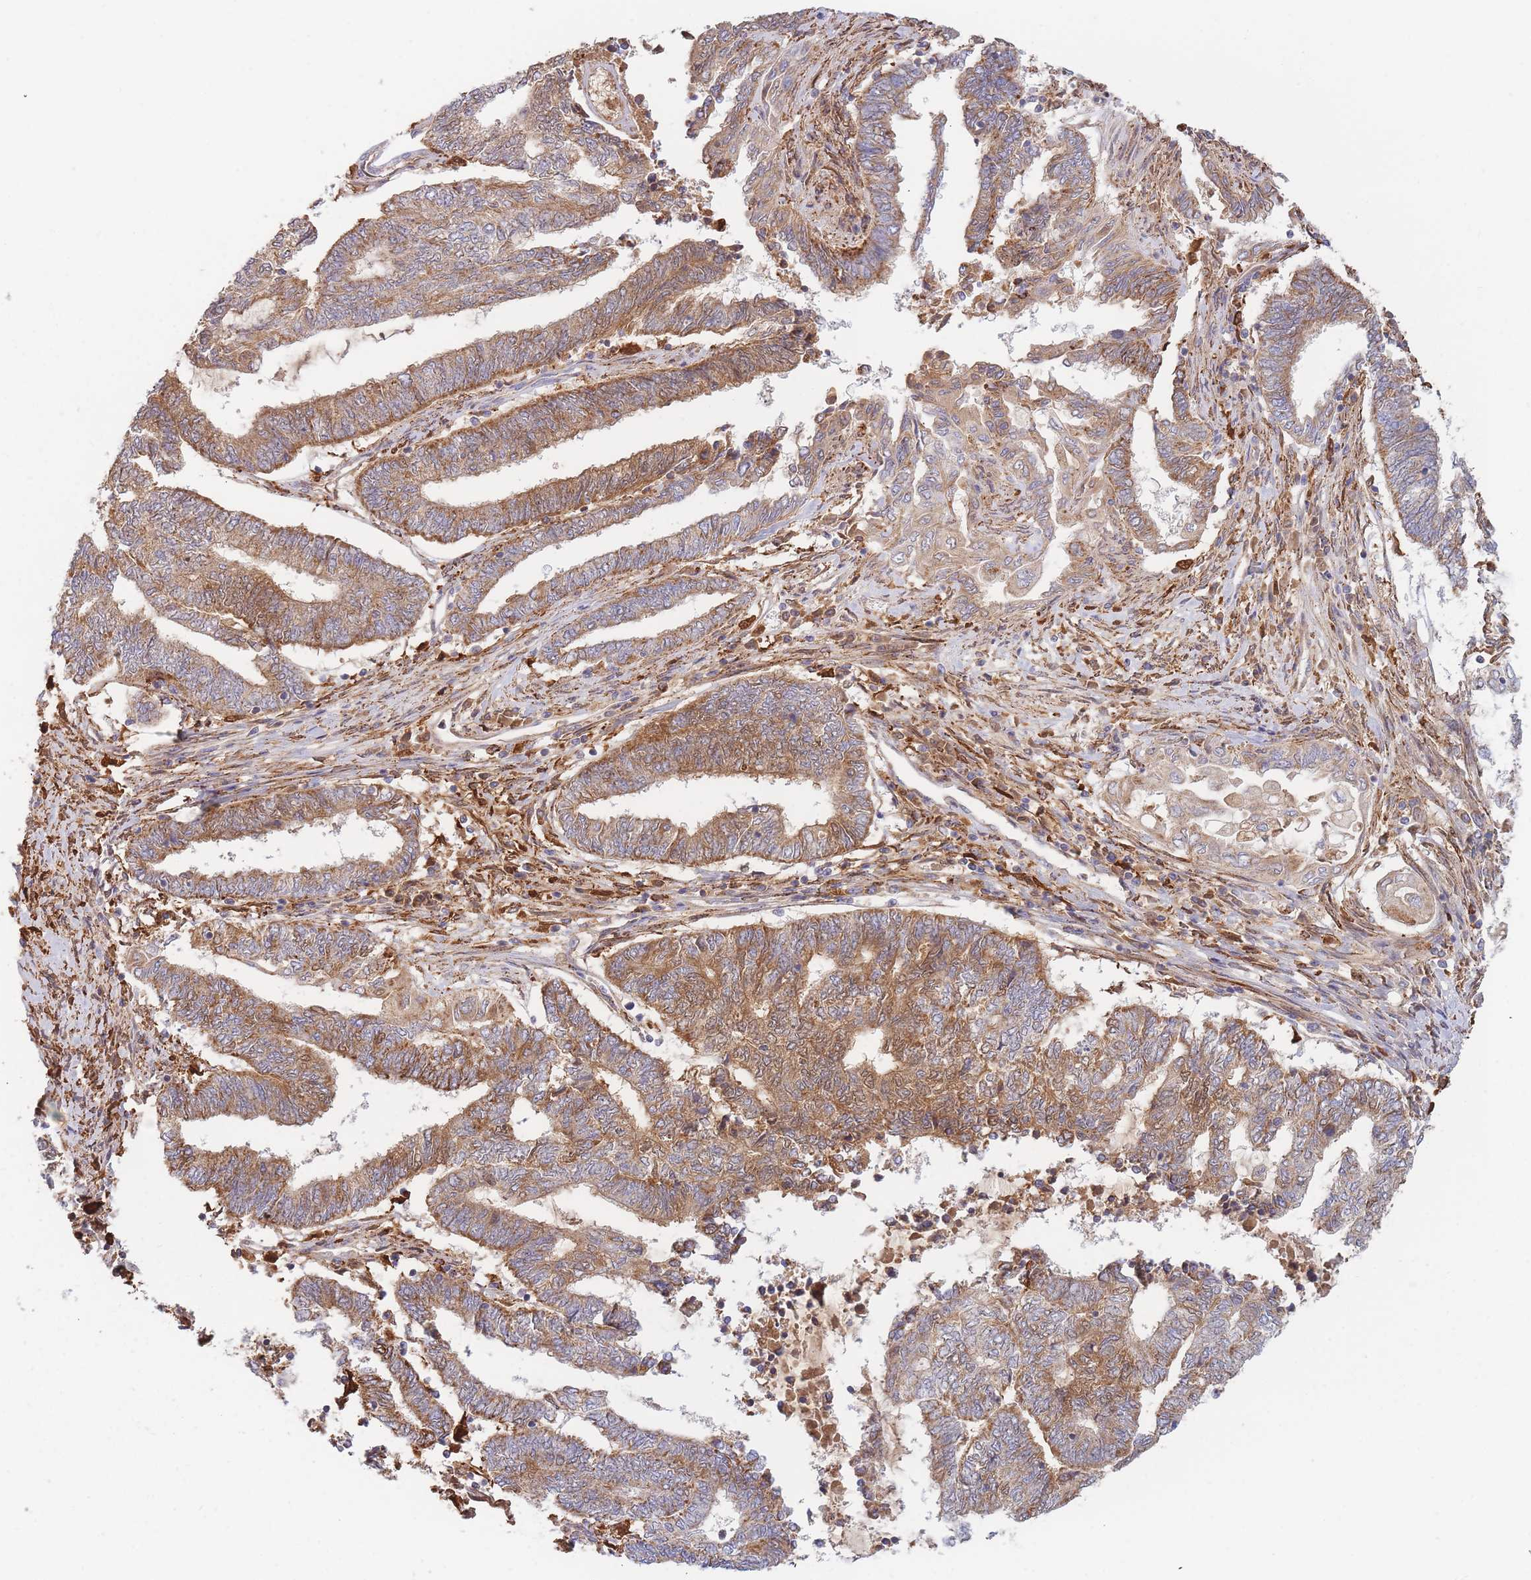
{"staining": {"intensity": "moderate", "quantity": ">75%", "location": "cytoplasmic/membranous"}, "tissue": "endometrial cancer", "cell_type": "Tumor cells", "image_type": "cancer", "snomed": [{"axis": "morphology", "description": "Adenocarcinoma, NOS"}, {"axis": "topography", "description": "Uterus"}, {"axis": "topography", "description": "Endometrium"}], "caption": "There is medium levels of moderate cytoplasmic/membranous staining in tumor cells of adenocarcinoma (endometrial), as demonstrated by immunohistochemical staining (brown color).", "gene": "MRPL17", "patient": {"sex": "female", "age": 70}}